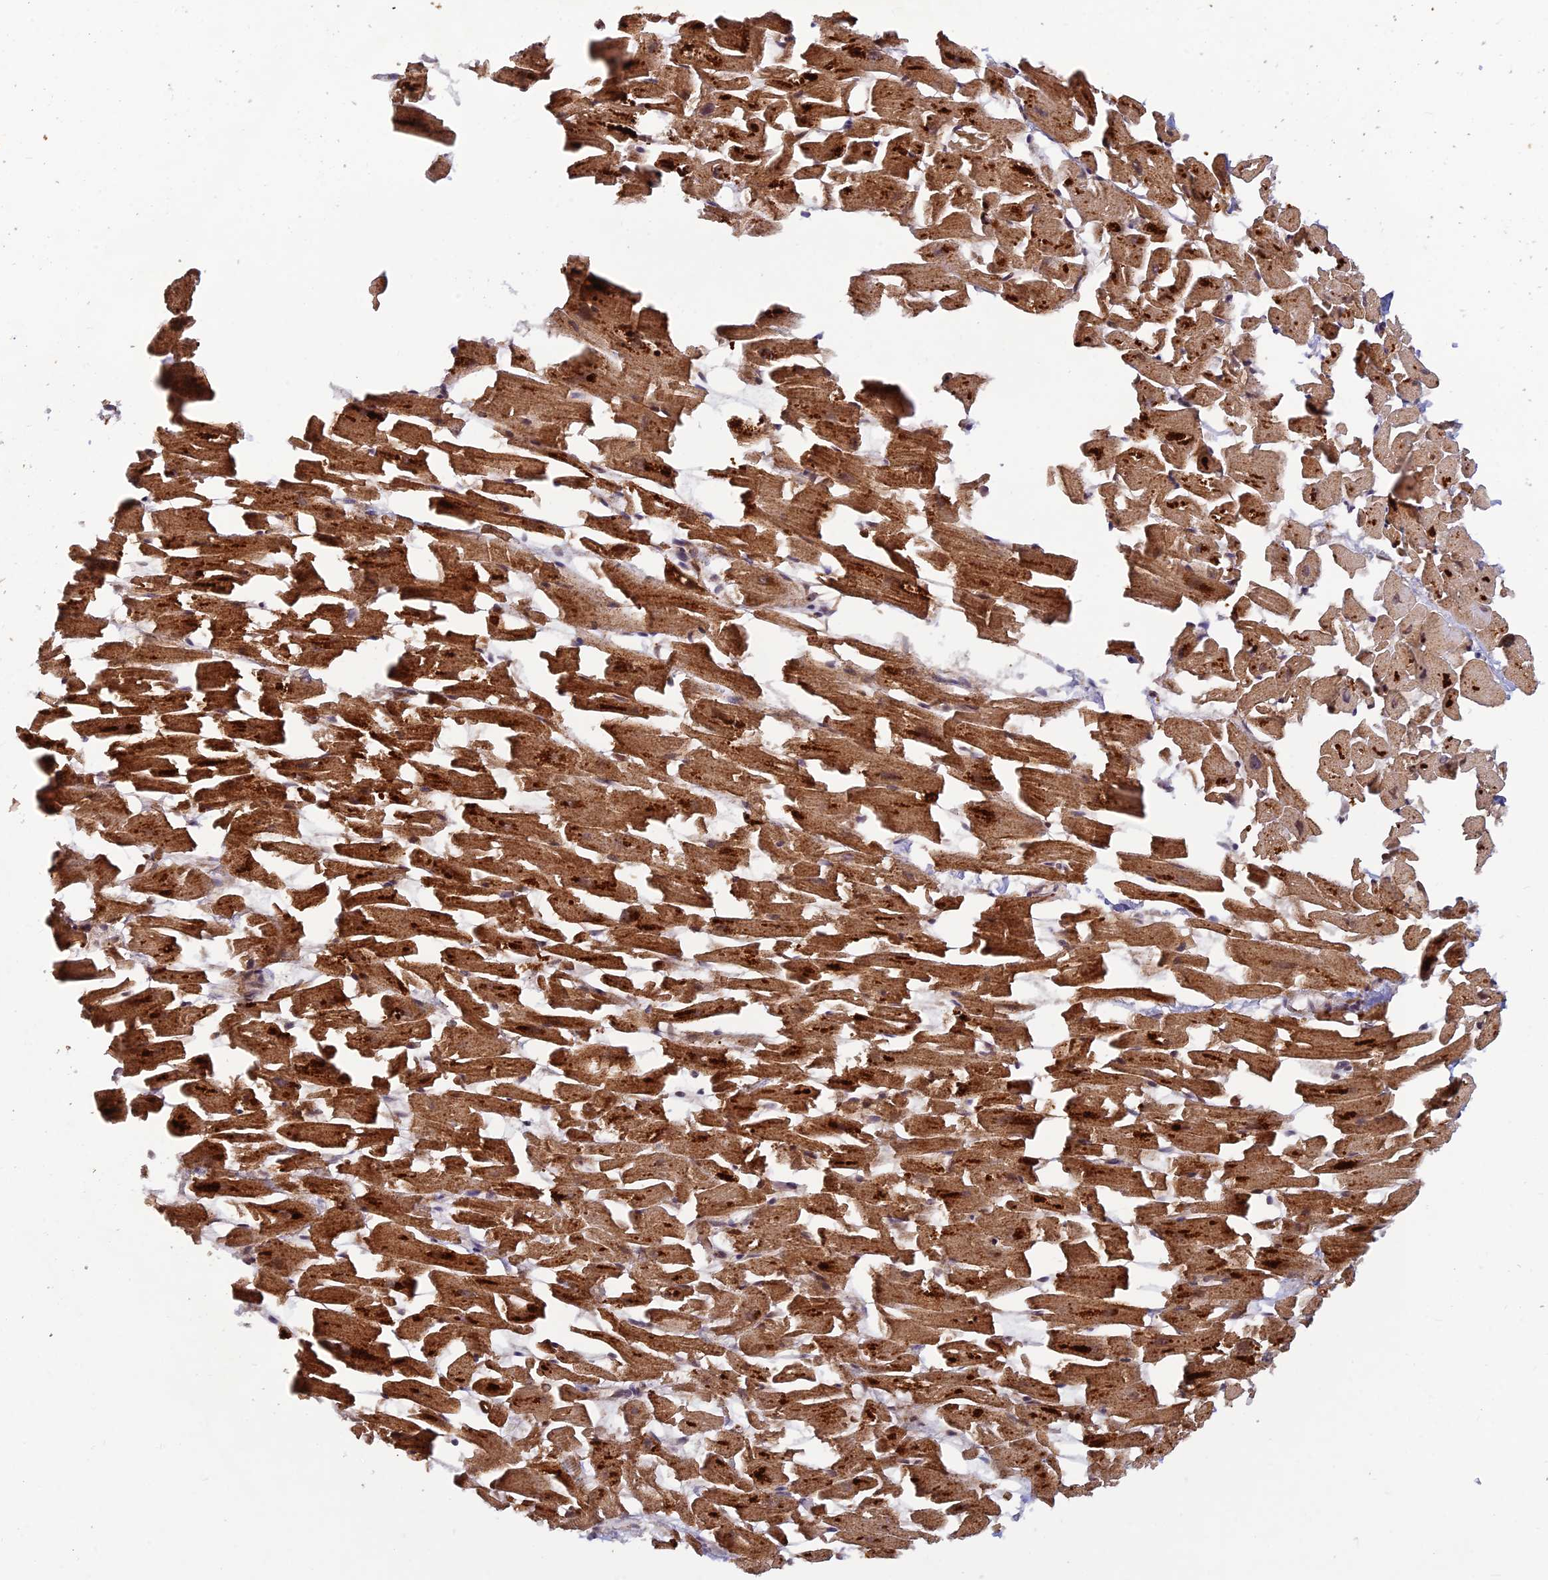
{"staining": {"intensity": "strong", "quantity": ">75%", "location": "cytoplasmic/membranous"}, "tissue": "heart muscle", "cell_type": "Cardiomyocytes", "image_type": "normal", "snomed": [{"axis": "morphology", "description": "Normal tissue, NOS"}, {"axis": "topography", "description": "Heart"}], "caption": "Protein staining by immunohistochemistry (IHC) demonstrates strong cytoplasmic/membranous positivity in about >75% of cardiomyocytes in normal heart muscle. (DAB (3,3'-diaminobenzidine) IHC with brightfield microscopy, high magnification).", "gene": "ZNF565", "patient": {"sex": "female", "age": 64}}